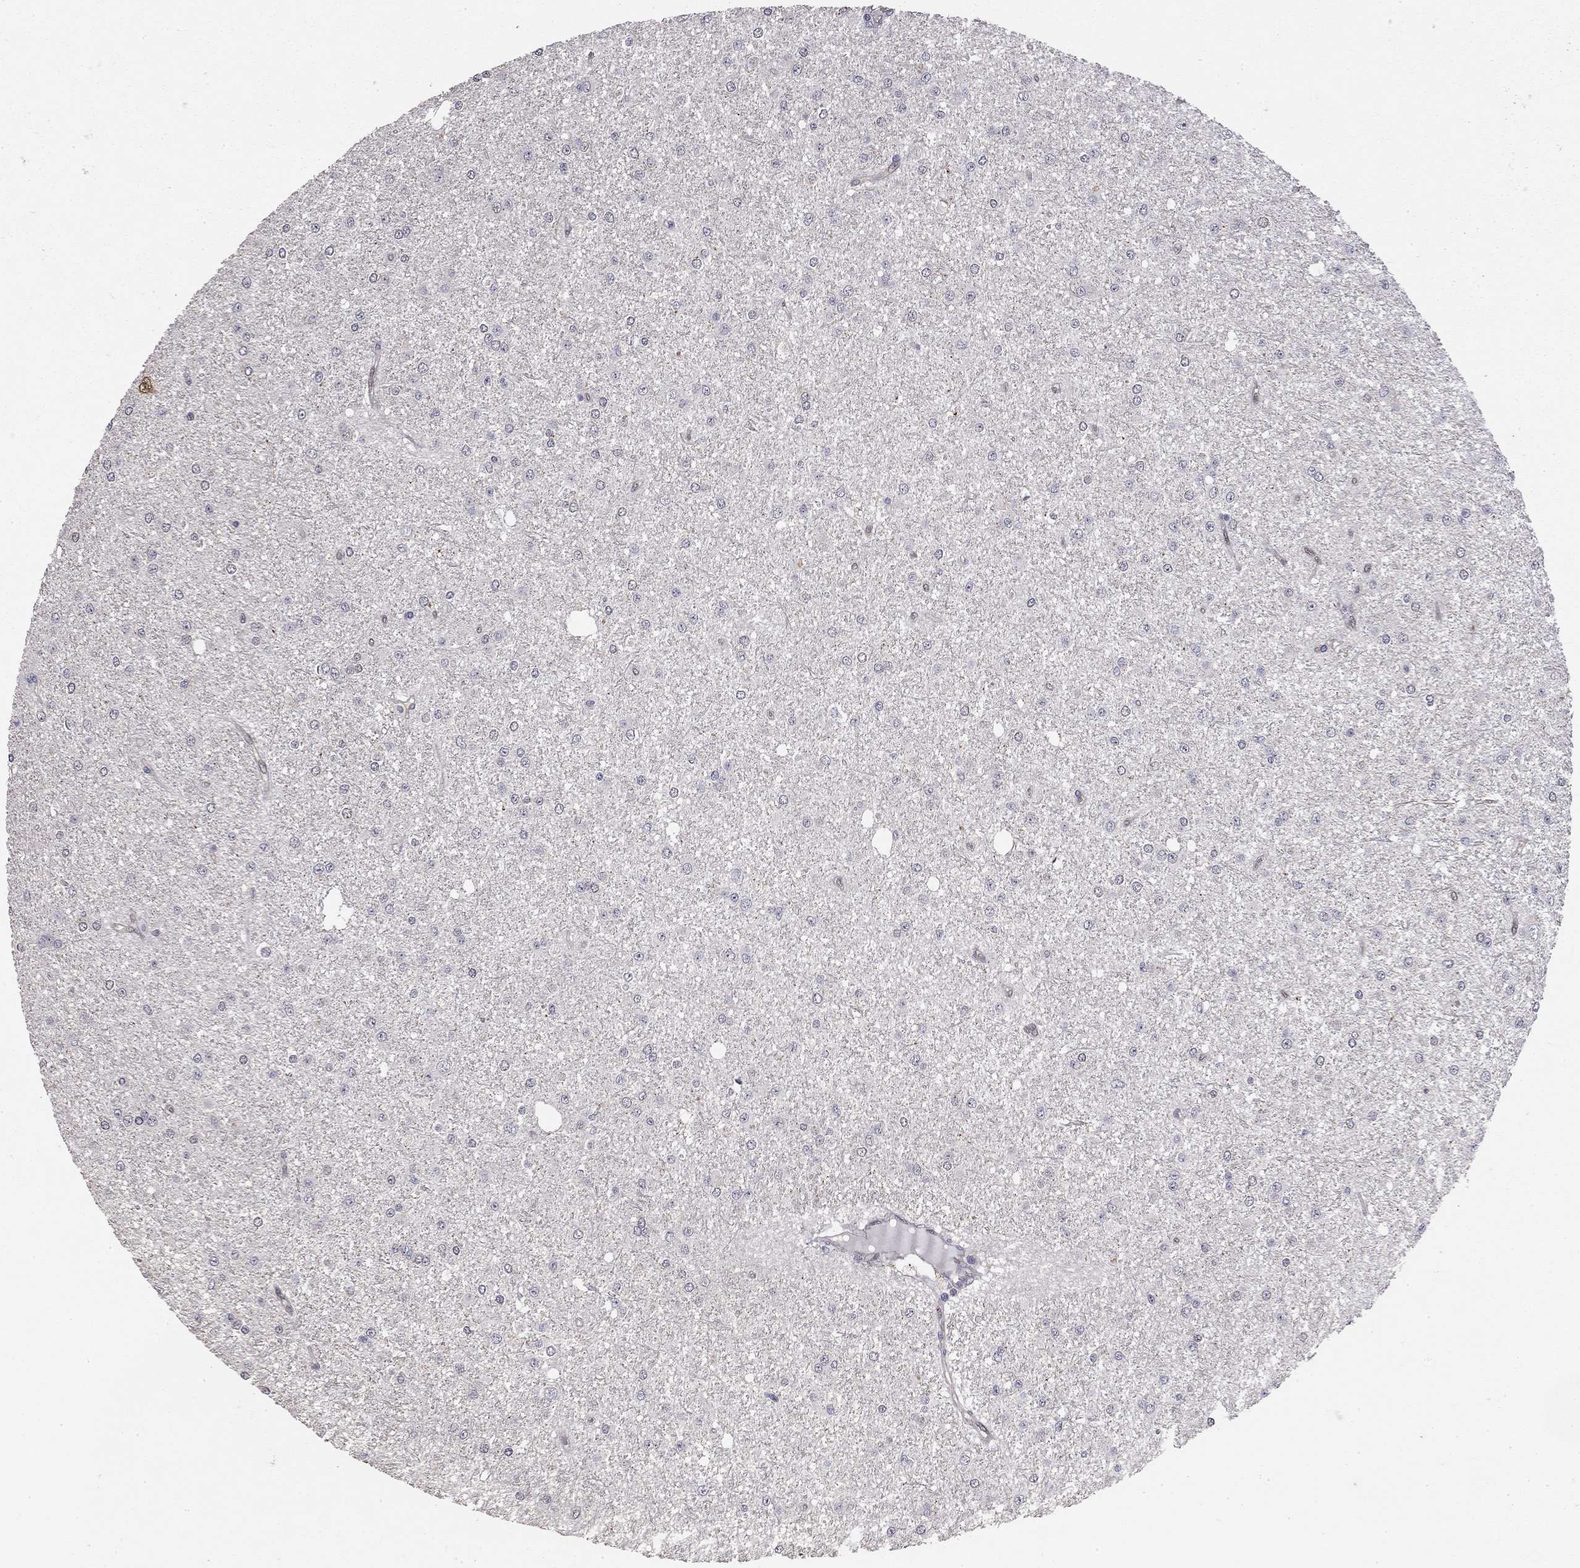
{"staining": {"intensity": "negative", "quantity": "none", "location": "none"}, "tissue": "glioma", "cell_type": "Tumor cells", "image_type": "cancer", "snomed": [{"axis": "morphology", "description": "Glioma, malignant, Low grade"}, {"axis": "topography", "description": "Brain"}], "caption": "Tumor cells show no significant protein staining in malignant glioma (low-grade). The staining was performed using DAB to visualize the protein expression in brown, while the nuclei were stained in blue with hematoxylin (Magnification: 20x).", "gene": "STXBP6", "patient": {"sex": "male", "age": 27}}